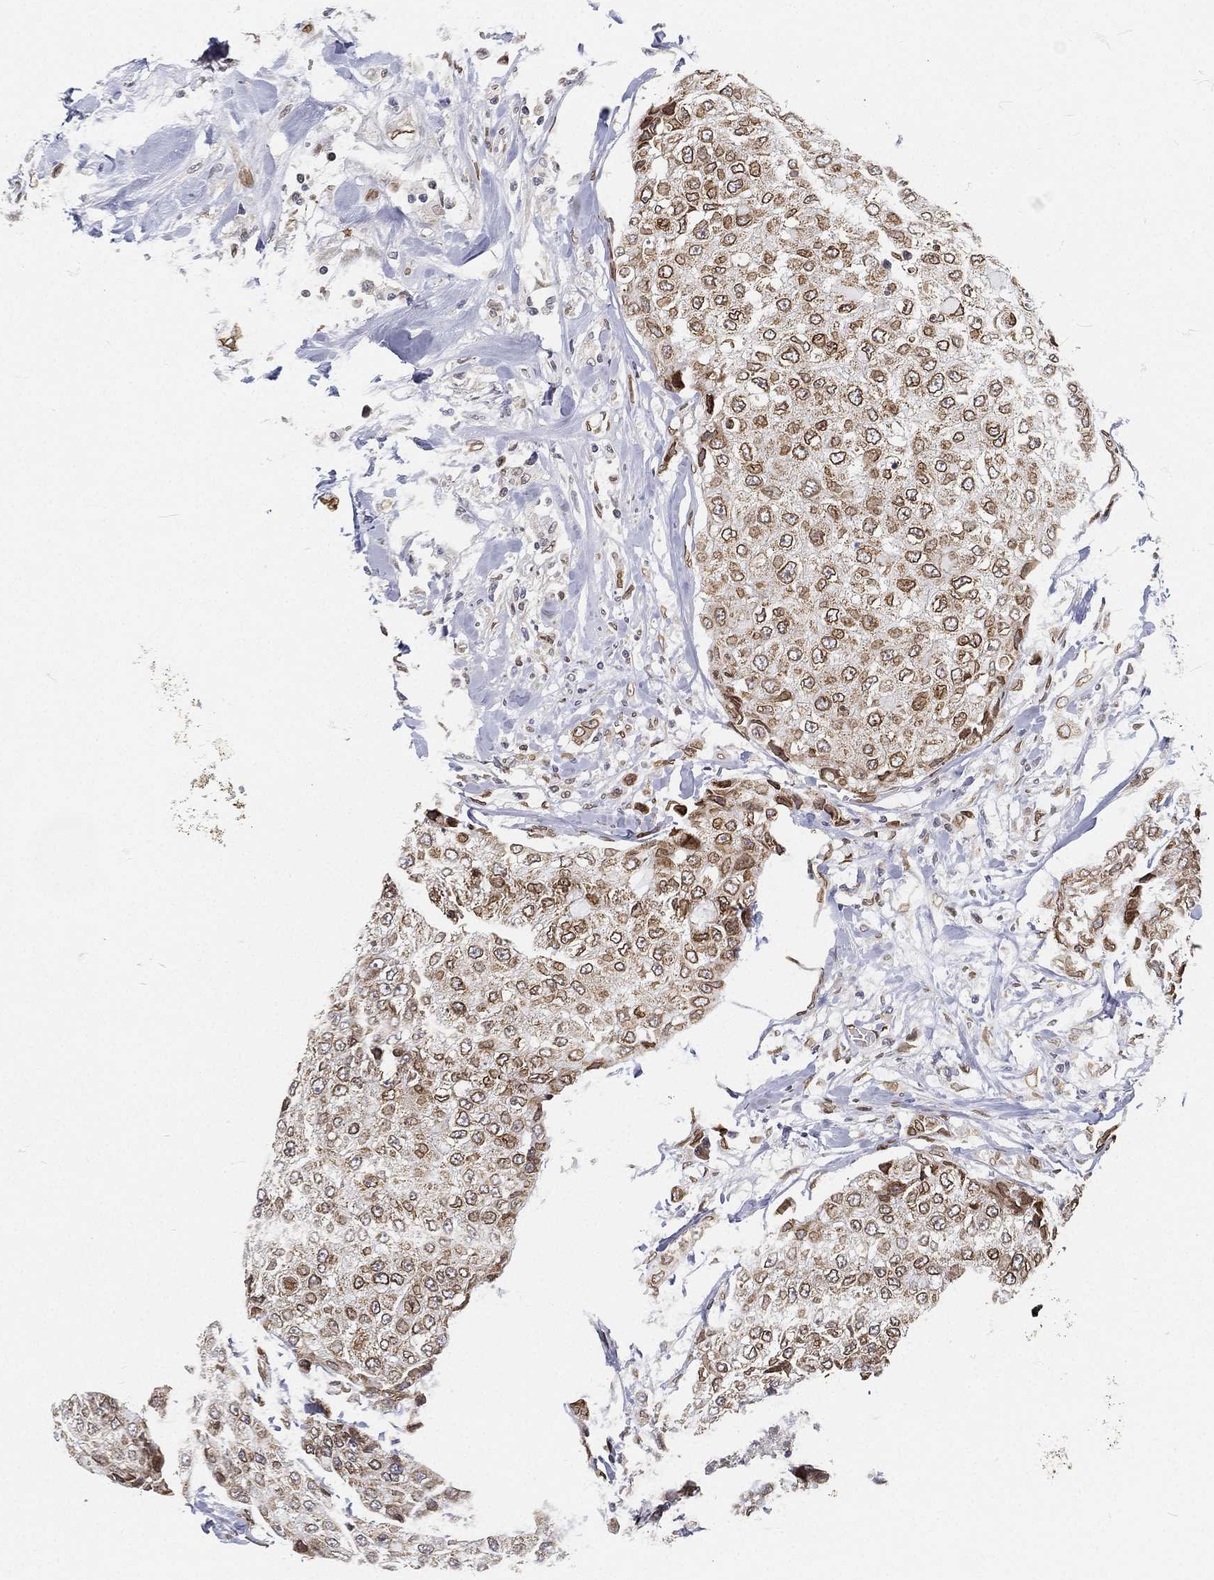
{"staining": {"intensity": "moderate", "quantity": ">75%", "location": "cytoplasmic/membranous,nuclear"}, "tissue": "breast cancer", "cell_type": "Tumor cells", "image_type": "cancer", "snomed": [{"axis": "morphology", "description": "Duct carcinoma"}, {"axis": "topography", "description": "Breast"}], "caption": "Tumor cells show medium levels of moderate cytoplasmic/membranous and nuclear staining in about >75% of cells in breast cancer (intraductal carcinoma). The staining is performed using DAB (3,3'-diaminobenzidine) brown chromogen to label protein expression. The nuclei are counter-stained blue using hematoxylin.", "gene": "PALB2", "patient": {"sex": "female", "age": 27}}